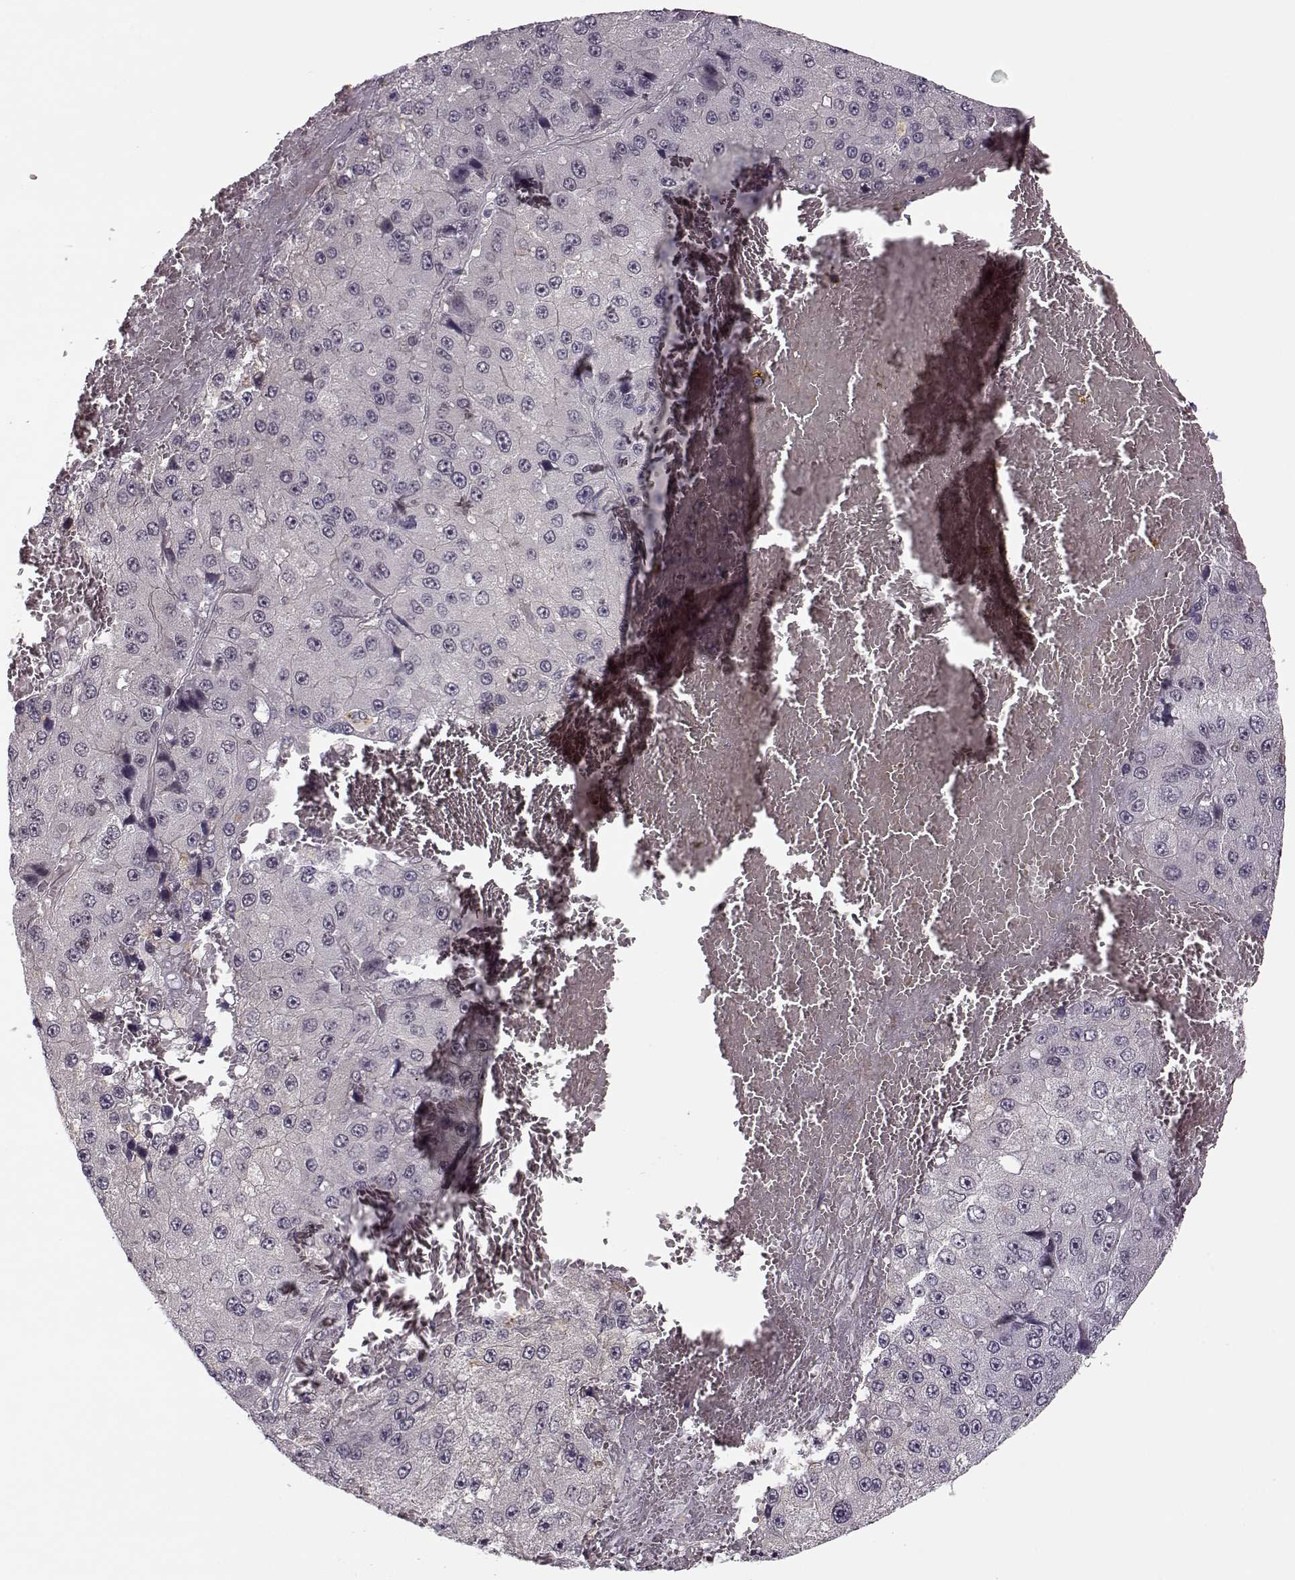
{"staining": {"intensity": "negative", "quantity": "none", "location": "none"}, "tissue": "liver cancer", "cell_type": "Tumor cells", "image_type": "cancer", "snomed": [{"axis": "morphology", "description": "Carcinoma, Hepatocellular, NOS"}, {"axis": "topography", "description": "Liver"}], "caption": "This is an immunohistochemistry (IHC) micrograph of hepatocellular carcinoma (liver). There is no expression in tumor cells.", "gene": "DENND4B", "patient": {"sex": "female", "age": 73}}